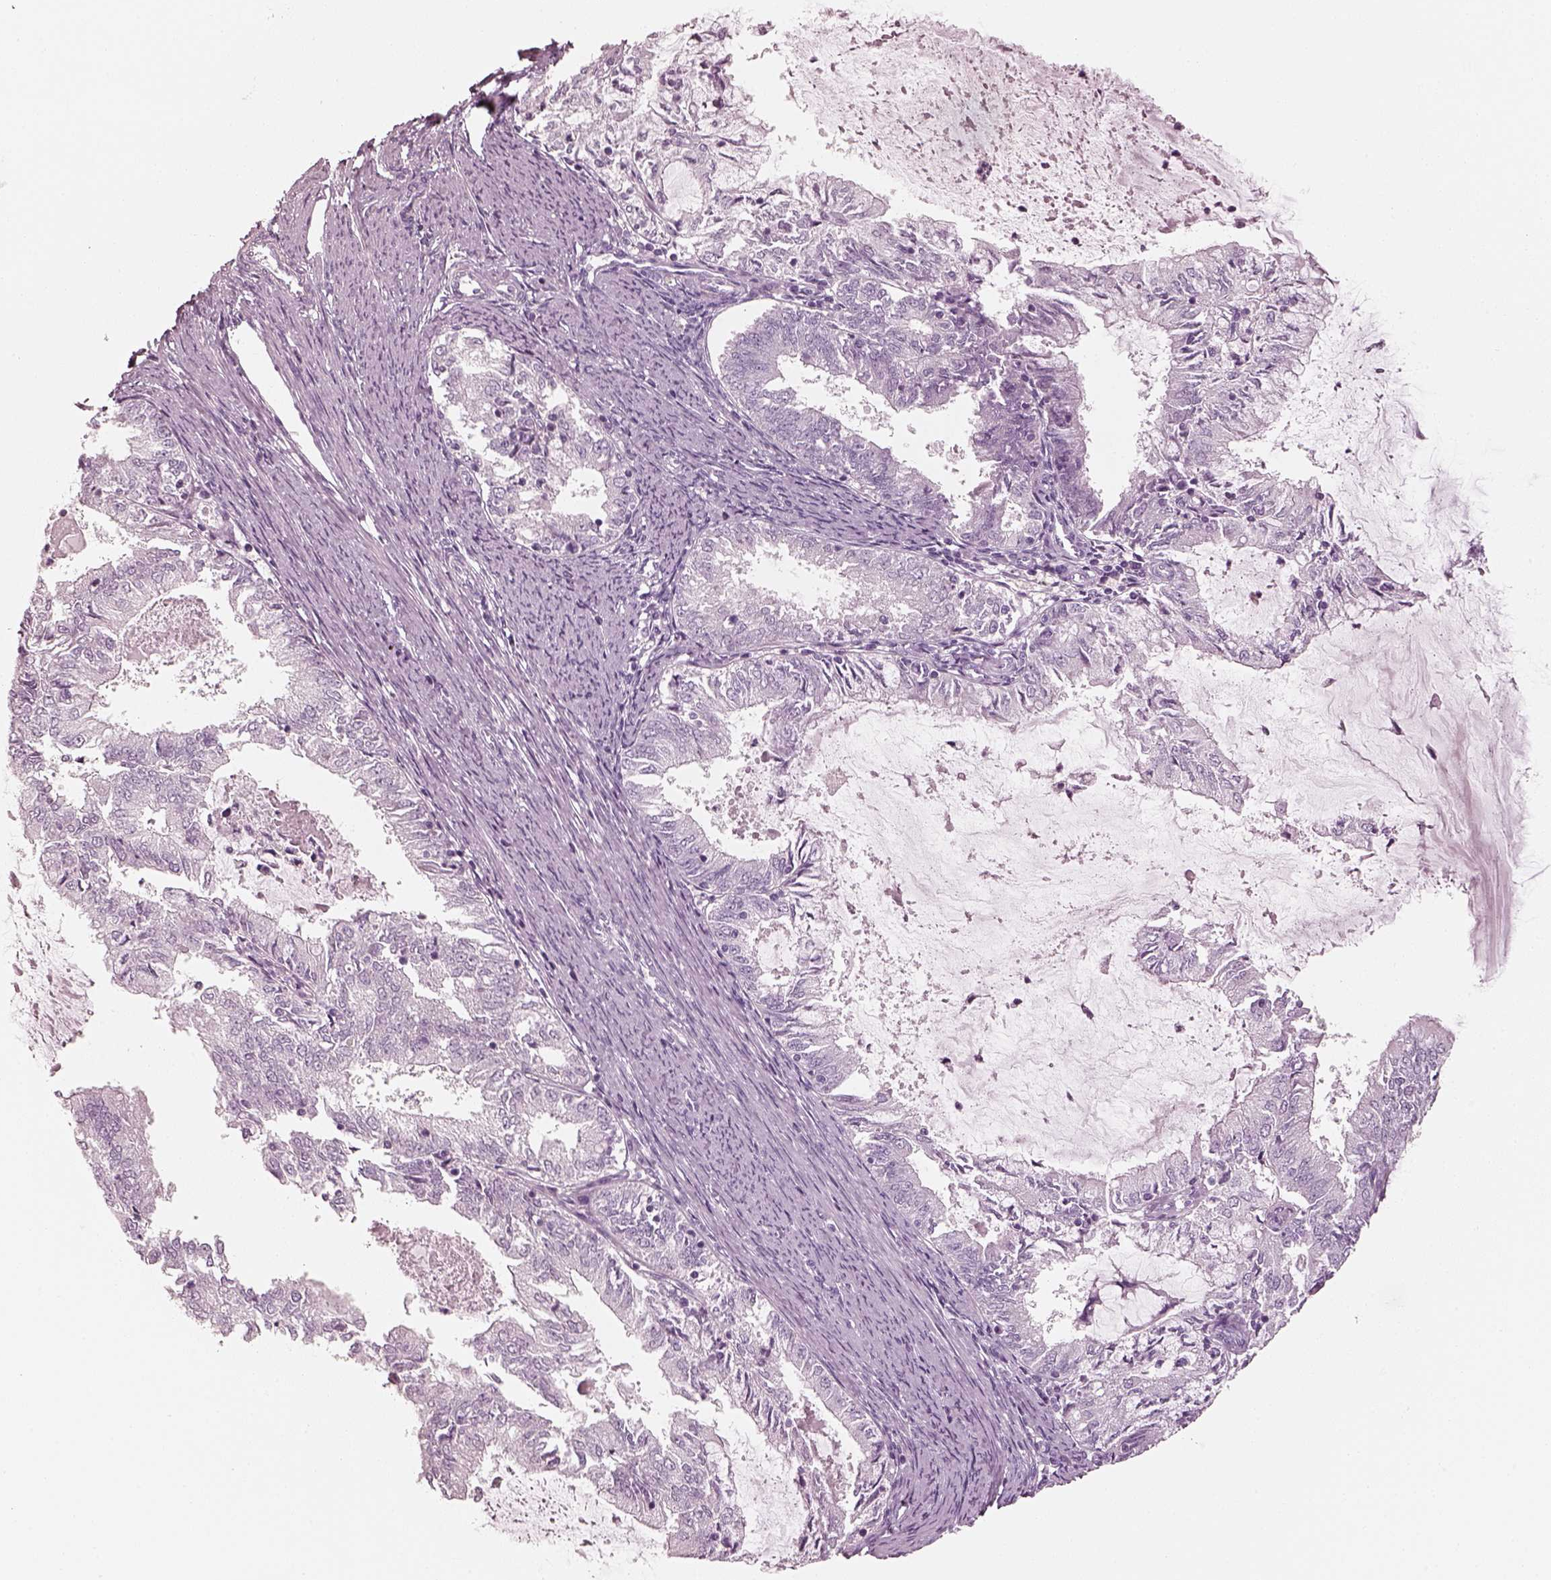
{"staining": {"intensity": "negative", "quantity": "none", "location": "none"}, "tissue": "endometrial cancer", "cell_type": "Tumor cells", "image_type": "cancer", "snomed": [{"axis": "morphology", "description": "Adenocarcinoma, NOS"}, {"axis": "topography", "description": "Endometrium"}], "caption": "Immunohistochemistry (IHC) micrograph of neoplastic tissue: human endometrial adenocarcinoma stained with DAB demonstrates no significant protein expression in tumor cells. The staining was performed using DAB to visualize the protein expression in brown, while the nuclei were stained in blue with hematoxylin (Magnification: 20x).", "gene": "R3HDML", "patient": {"sex": "female", "age": 57}}